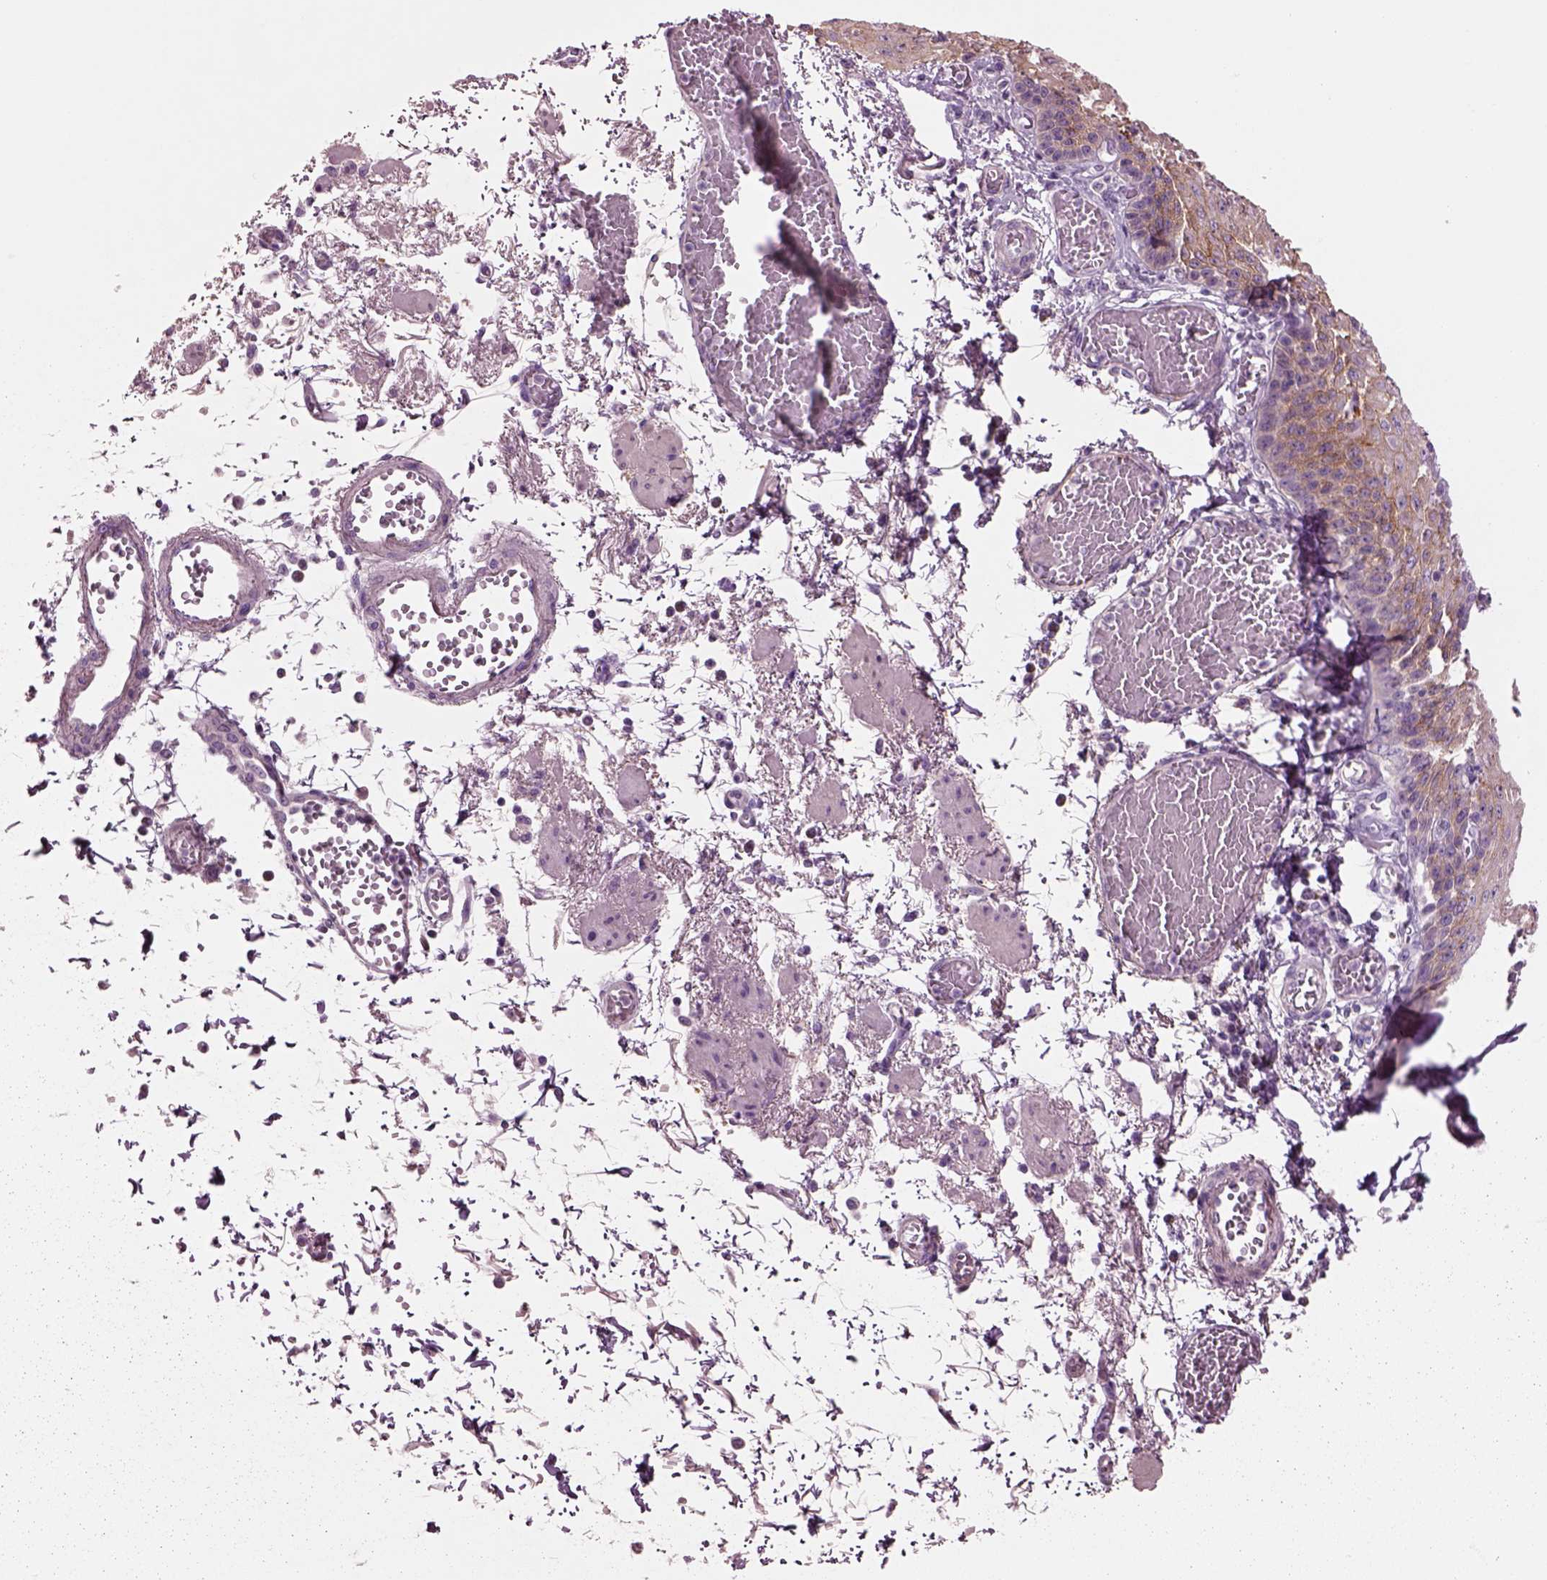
{"staining": {"intensity": "moderate", "quantity": ">75%", "location": "cytoplasmic/membranous"}, "tissue": "esophagus", "cell_type": "Squamous epithelial cells", "image_type": "normal", "snomed": [{"axis": "morphology", "description": "Normal tissue, NOS"}, {"axis": "morphology", "description": "Adenocarcinoma, NOS"}, {"axis": "topography", "description": "Esophagus"}], "caption": "Immunohistochemical staining of unremarkable human esophagus displays medium levels of moderate cytoplasmic/membranous staining in about >75% of squamous epithelial cells. (DAB (3,3'-diaminobenzidine) IHC with brightfield microscopy, high magnification).", "gene": "PLPP7", "patient": {"sex": "male", "age": 81}}